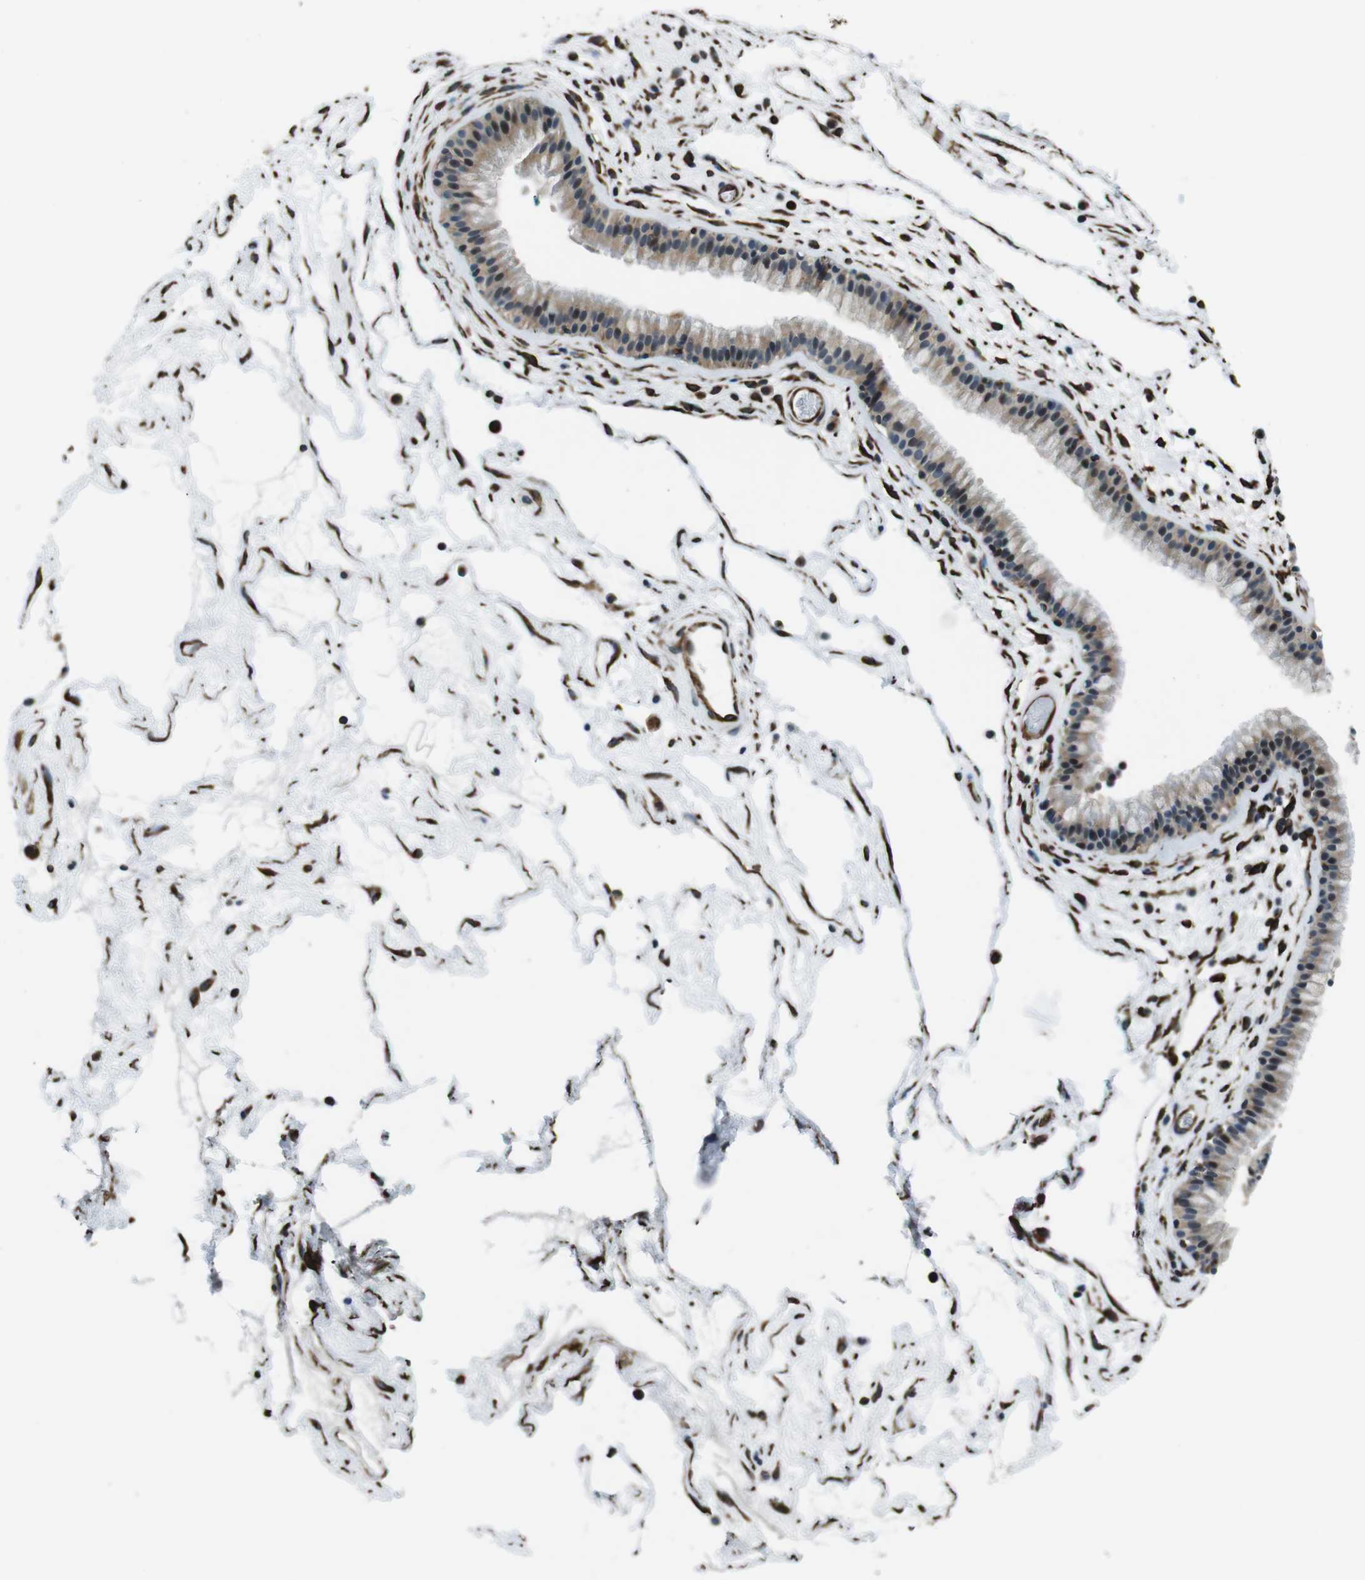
{"staining": {"intensity": "moderate", "quantity": "25%-75%", "location": "cytoplasmic/membranous,nuclear"}, "tissue": "nasopharynx", "cell_type": "Respiratory epithelial cells", "image_type": "normal", "snomed": [{"axis": "morphology", "description": "Normal tissue, NOS"}, {"axis": "morphology", "description": "Inflammation, NOS"}, {"axis": "topography", "description": "Nasopharynx"}], "caption": "Immunohistochemical staining of normal nasopharynx exhibits medium levels of moderate cytoplasmic/membranous,nuclear expression in about 25%-75% of respiratory epithelial cells. (Brightfield microscopy of DAB IHC at high magnification).", "gene": "LRRC49", "patient": {"sex": "male", "age": 48}}